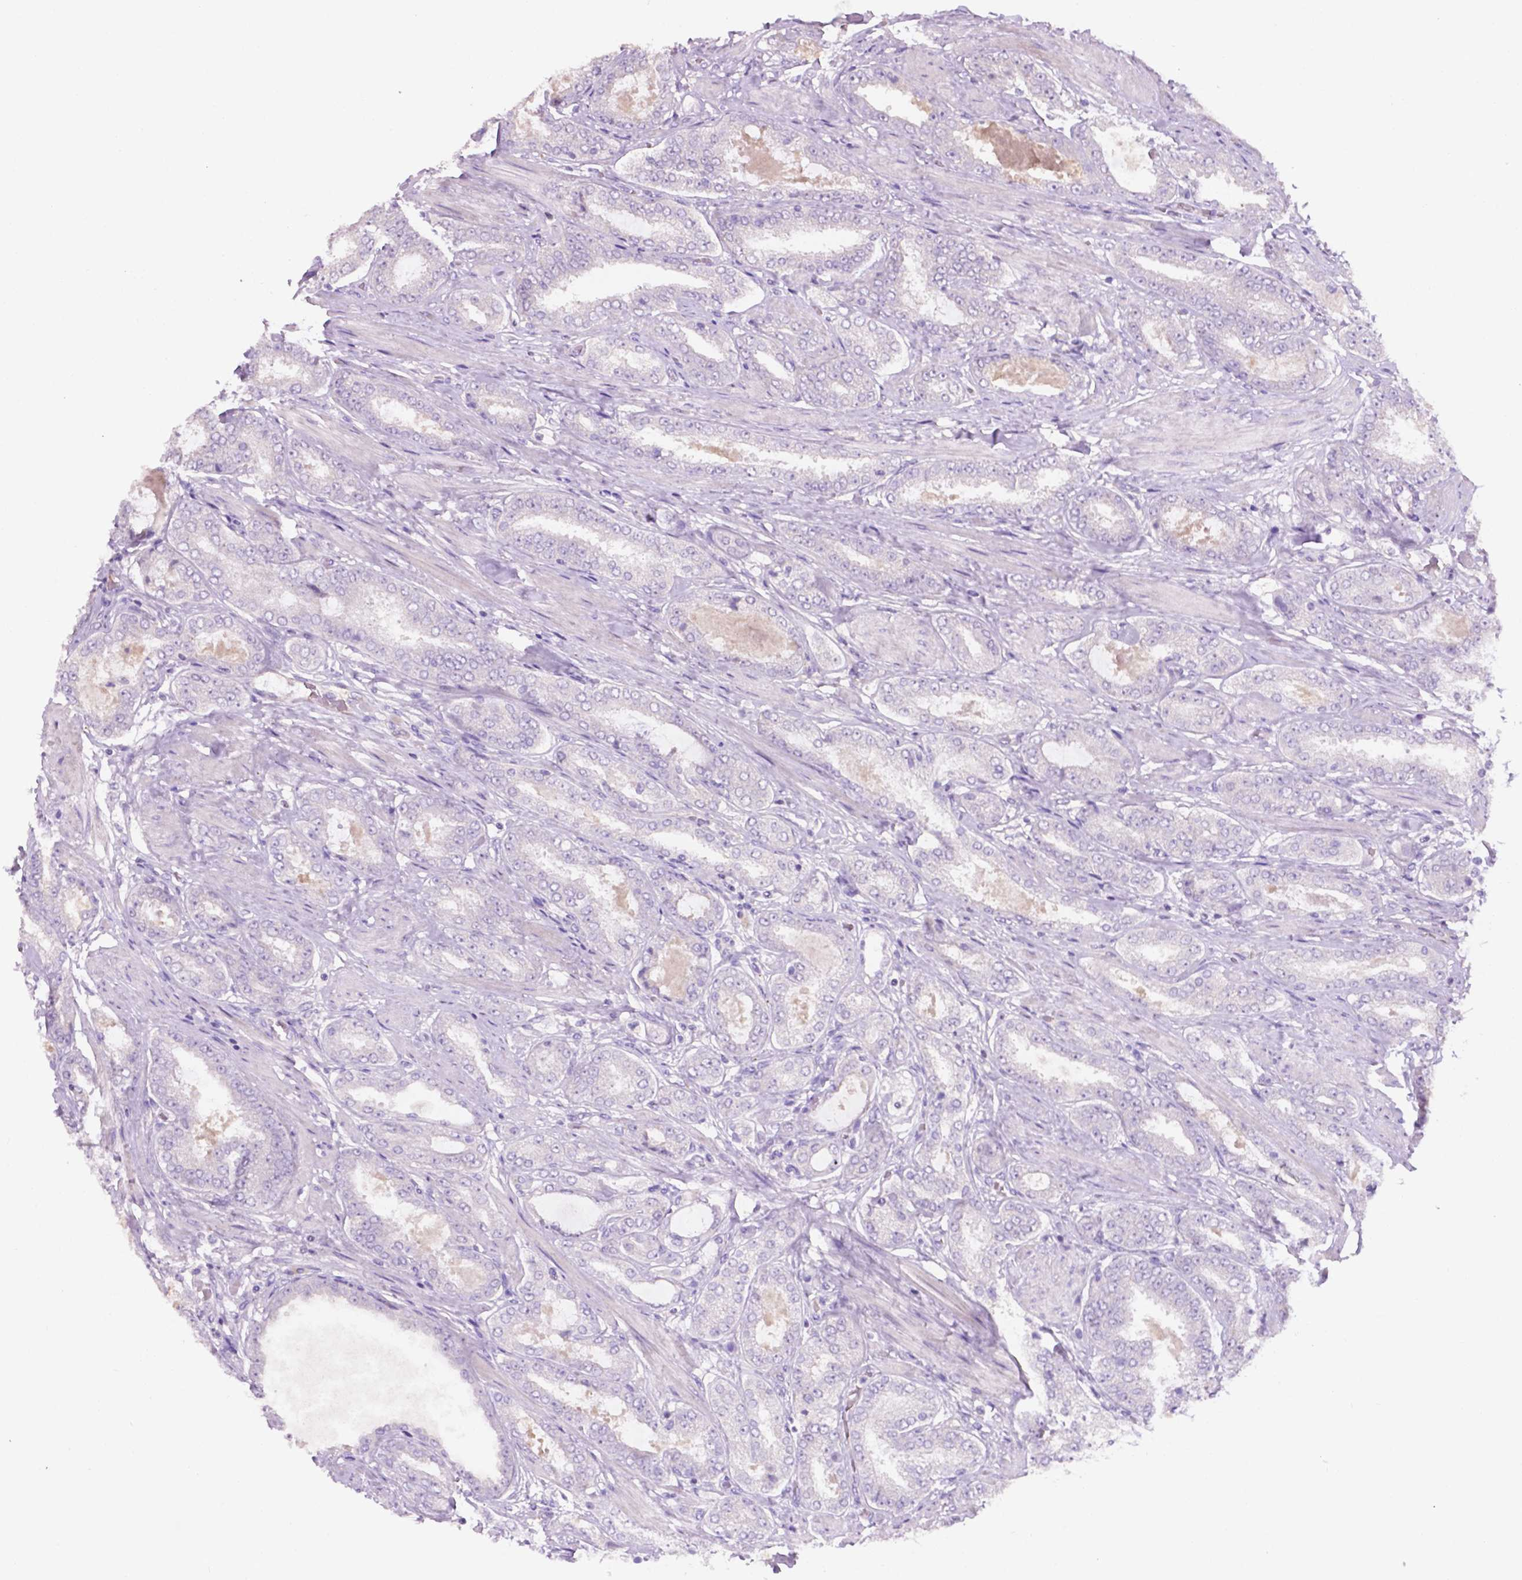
{"staining": {"intensity": "negative", "quantity": "none", "location": "none"}, "tissue": "prostate cancer", "cell_type": "Tumor cells", "image_type": "cancer", "snomed": [{"axis": "morphology", "description": "Adenocarcinoma, High grade"}, {"axis": "topography", "description": "Prostate"}], "caption": "Micrograph shows no significant protein staining in tumor cells of prostate adenocarcinoma (high-grade).", "gene": "ARL5C", "patient": {"sex": "male", "age": 63}}